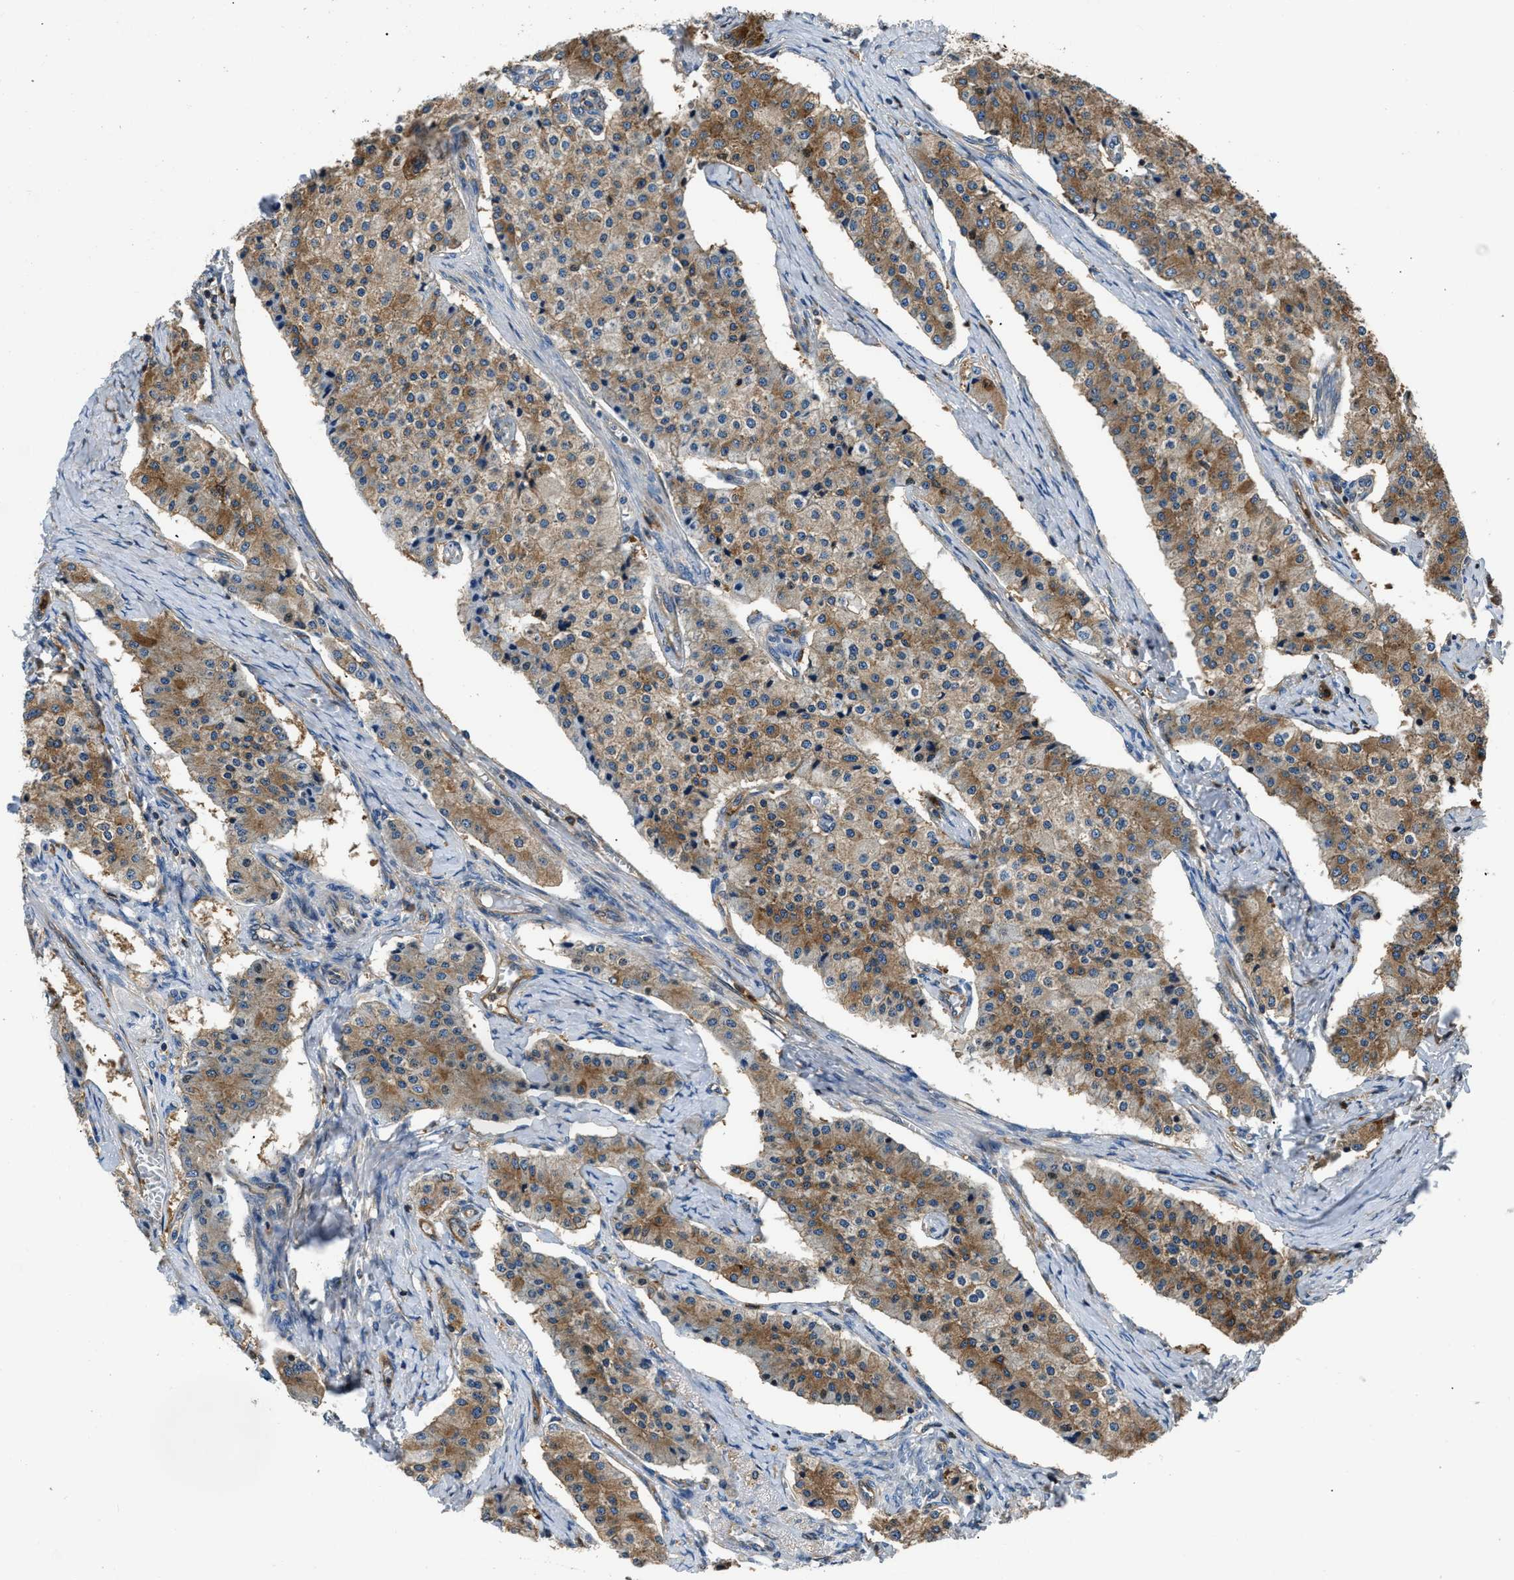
{"staining": {"intensity": "moderate", "quantity": ">75%", "location": "cytoplasmic/membranous"}, "tissue": "carcinoid", "cell_type": "Tumor cells", "image_type": "cancer", "snomed": [{"axis": "morphology", "description": "Carcinoid, malignant, NOS"}, {"axis": "topography", "description": "Colon"}], "caption": "An image of carcinoid stained for a protein displays moderate cytoplasmic/membranous brown staining in tumor cells.", "gene": "PKM", "patient": {"sex": "female", "age": 52}}